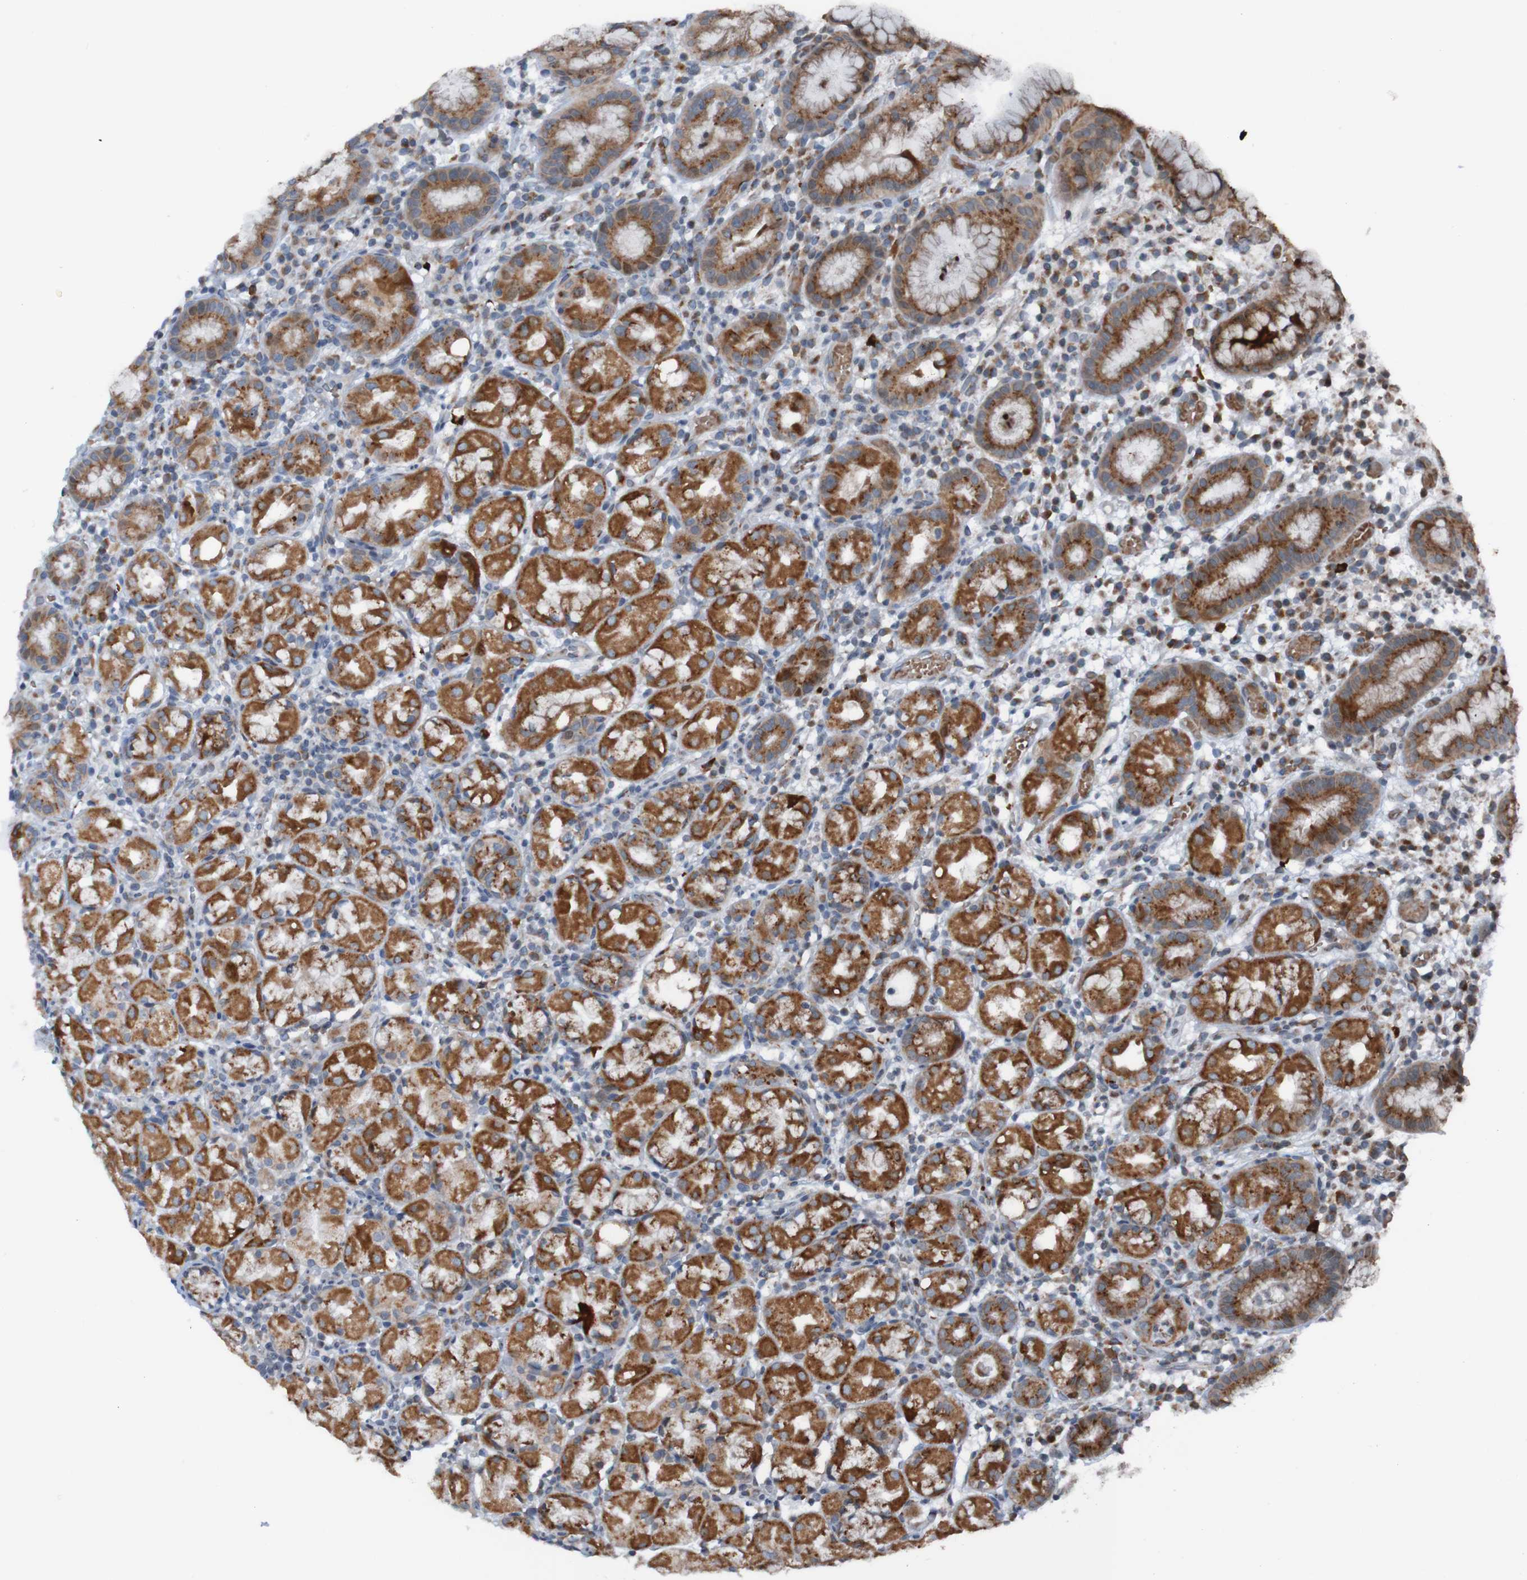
{"staining": {"intensity": "moderate", "quantity": "25%-75%", "location": "cytoplasmic/membranous"}, "tissue": "stomach", "cell_type": "Glandular cells", "image_type": "normal", "snomed": [{"axis": "morphology", "description": "Normal tissue, NOS"}, {"axis": "topography", "description": "Stomach"}, {"axis": "topography", "description": "Stomach, lower"}], "caption": "The histopathology image shows a brown stain indicating the presence of a protein in the cytoplasmic/membranous of glandular cells in stomach.", "gene": "UNG", "patient": {"sex": "female", "age": 75}}